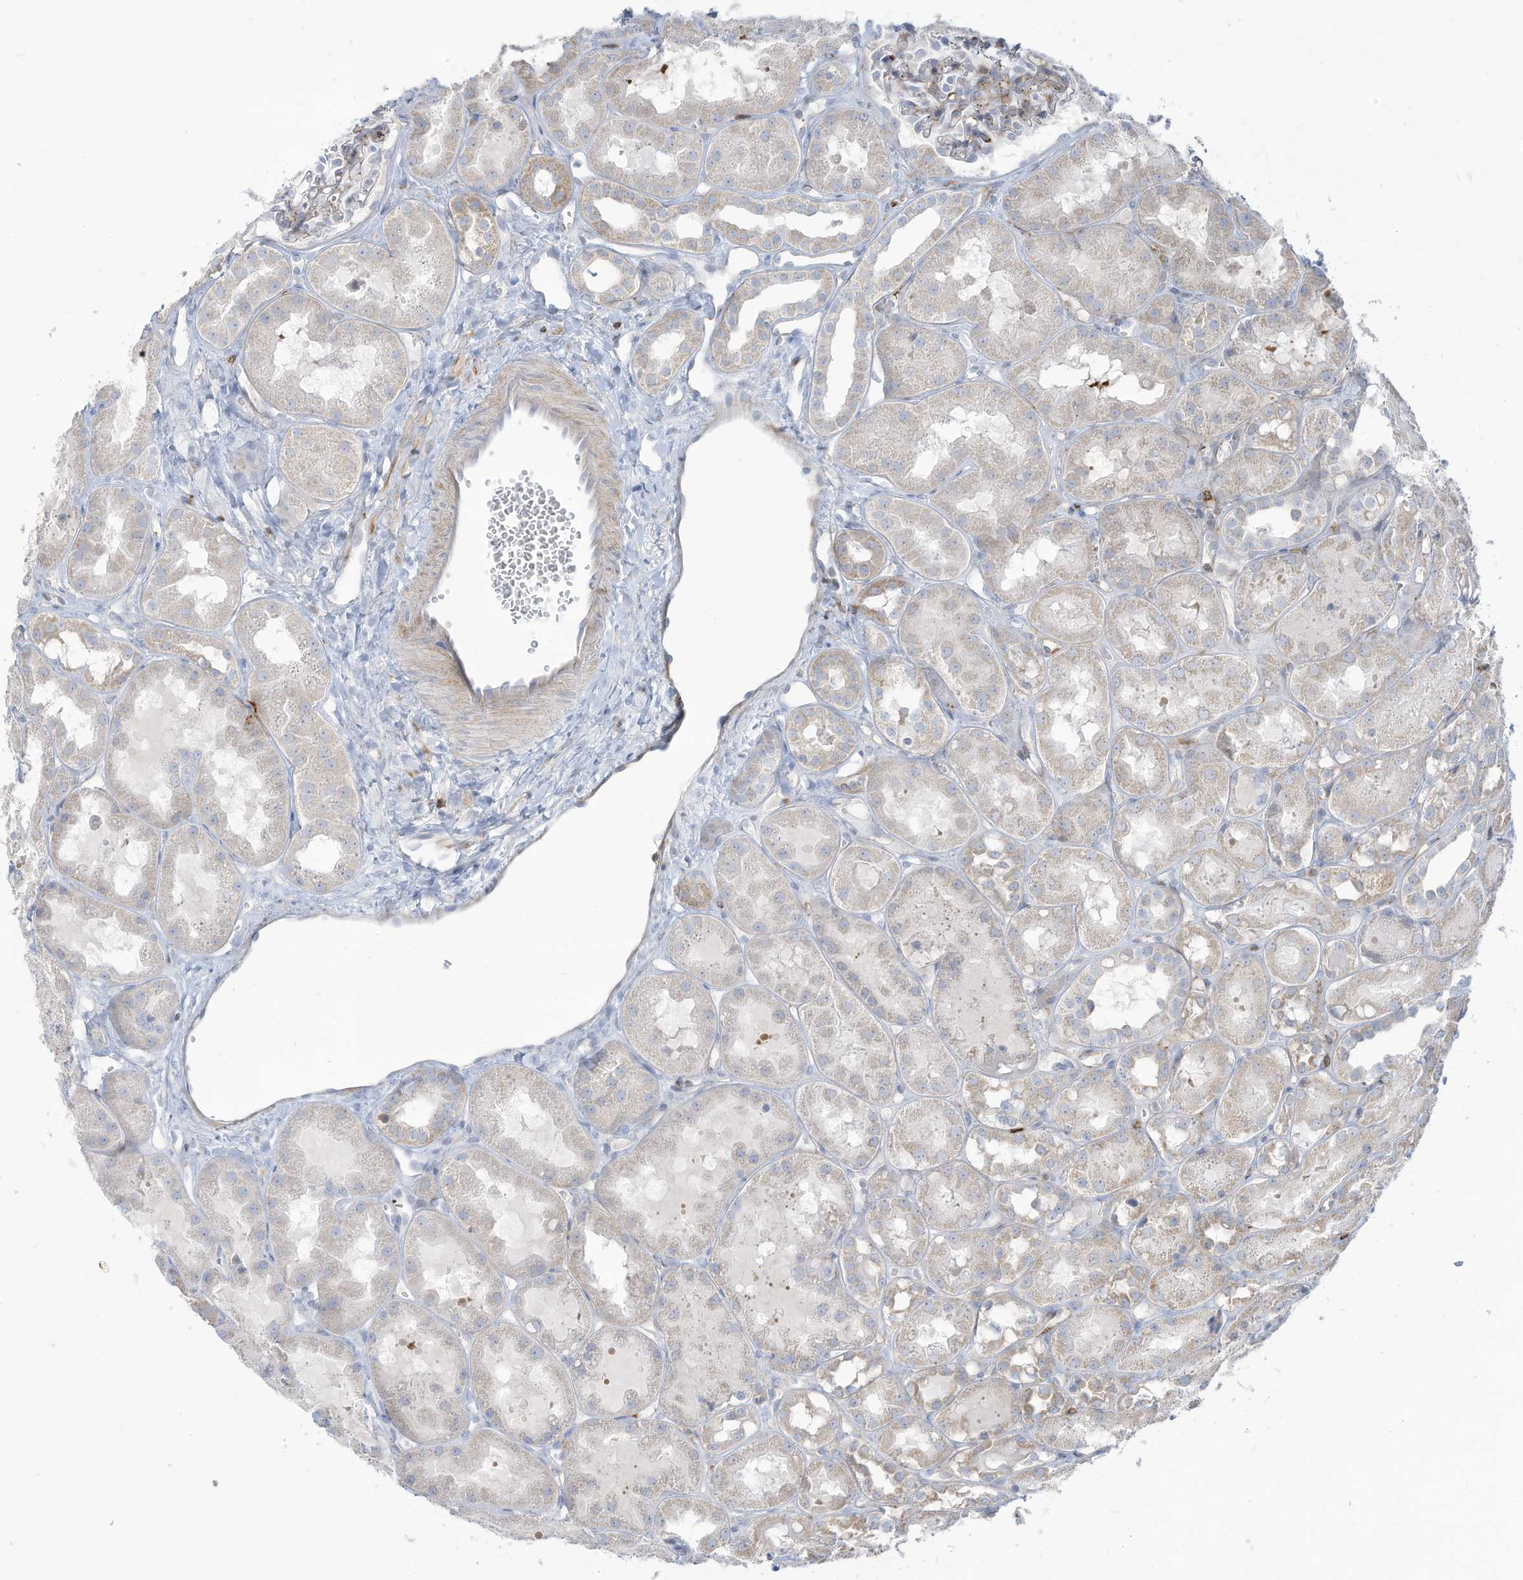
{"staining": {"intensity": "negative", "quantity": "none", "location": "none"}, "tissue": "kidney", "cell_type": "Cells in glomeruli", "image_type": "normal", "snomed": [{"axis": "morphology", "description": "Normal tissue, NOS"}, {"axis": "topography", "description": "Kidney"}], "caption": "Human kidney stained for a protein using immunohistochemistry reveals no positivity in cells in glomeruli.", "gene": "THNSL2", "patient": {"sex": "male", "age": 16}}